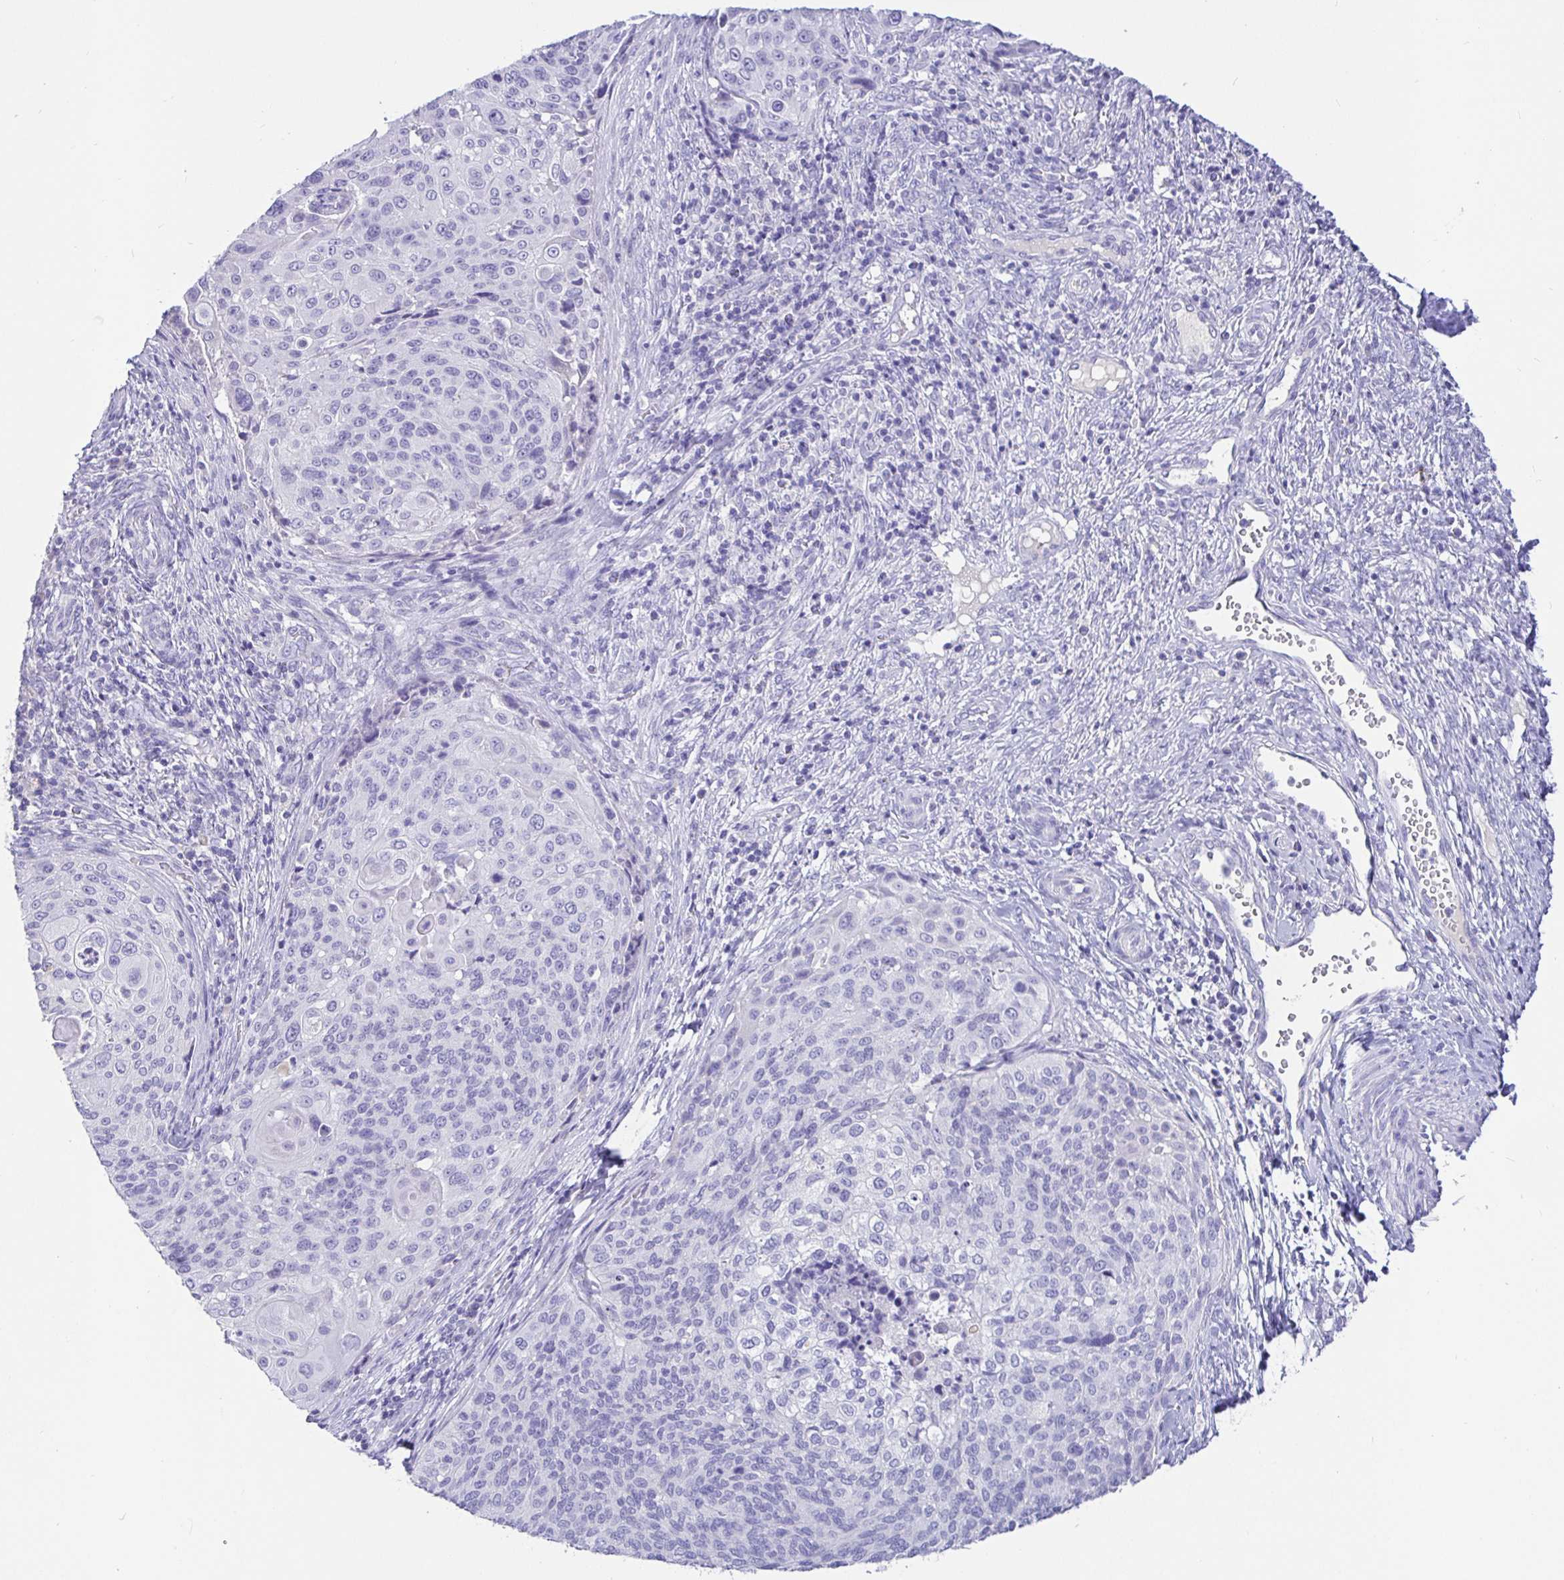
{"staining": {"intensity": "negative", "quantity": "none", "location": "none"}, "tissue": "cervical cancer", "cell_type": "Tumor cells", "image_type": "cancer", "snomed": [{"axis": "morphology", "description": "Squamous cell carcinoma, NOS"}, {"axis": "topography", "description": "Cervix"}], "caption": "High power microscopy micrograph of an immunohistochemistry histopathology image of cervical cancer, revealing no significant positivity in tumor cells.", "gene": "TPTE", "patient": {"sex": "female", "age": 49}}